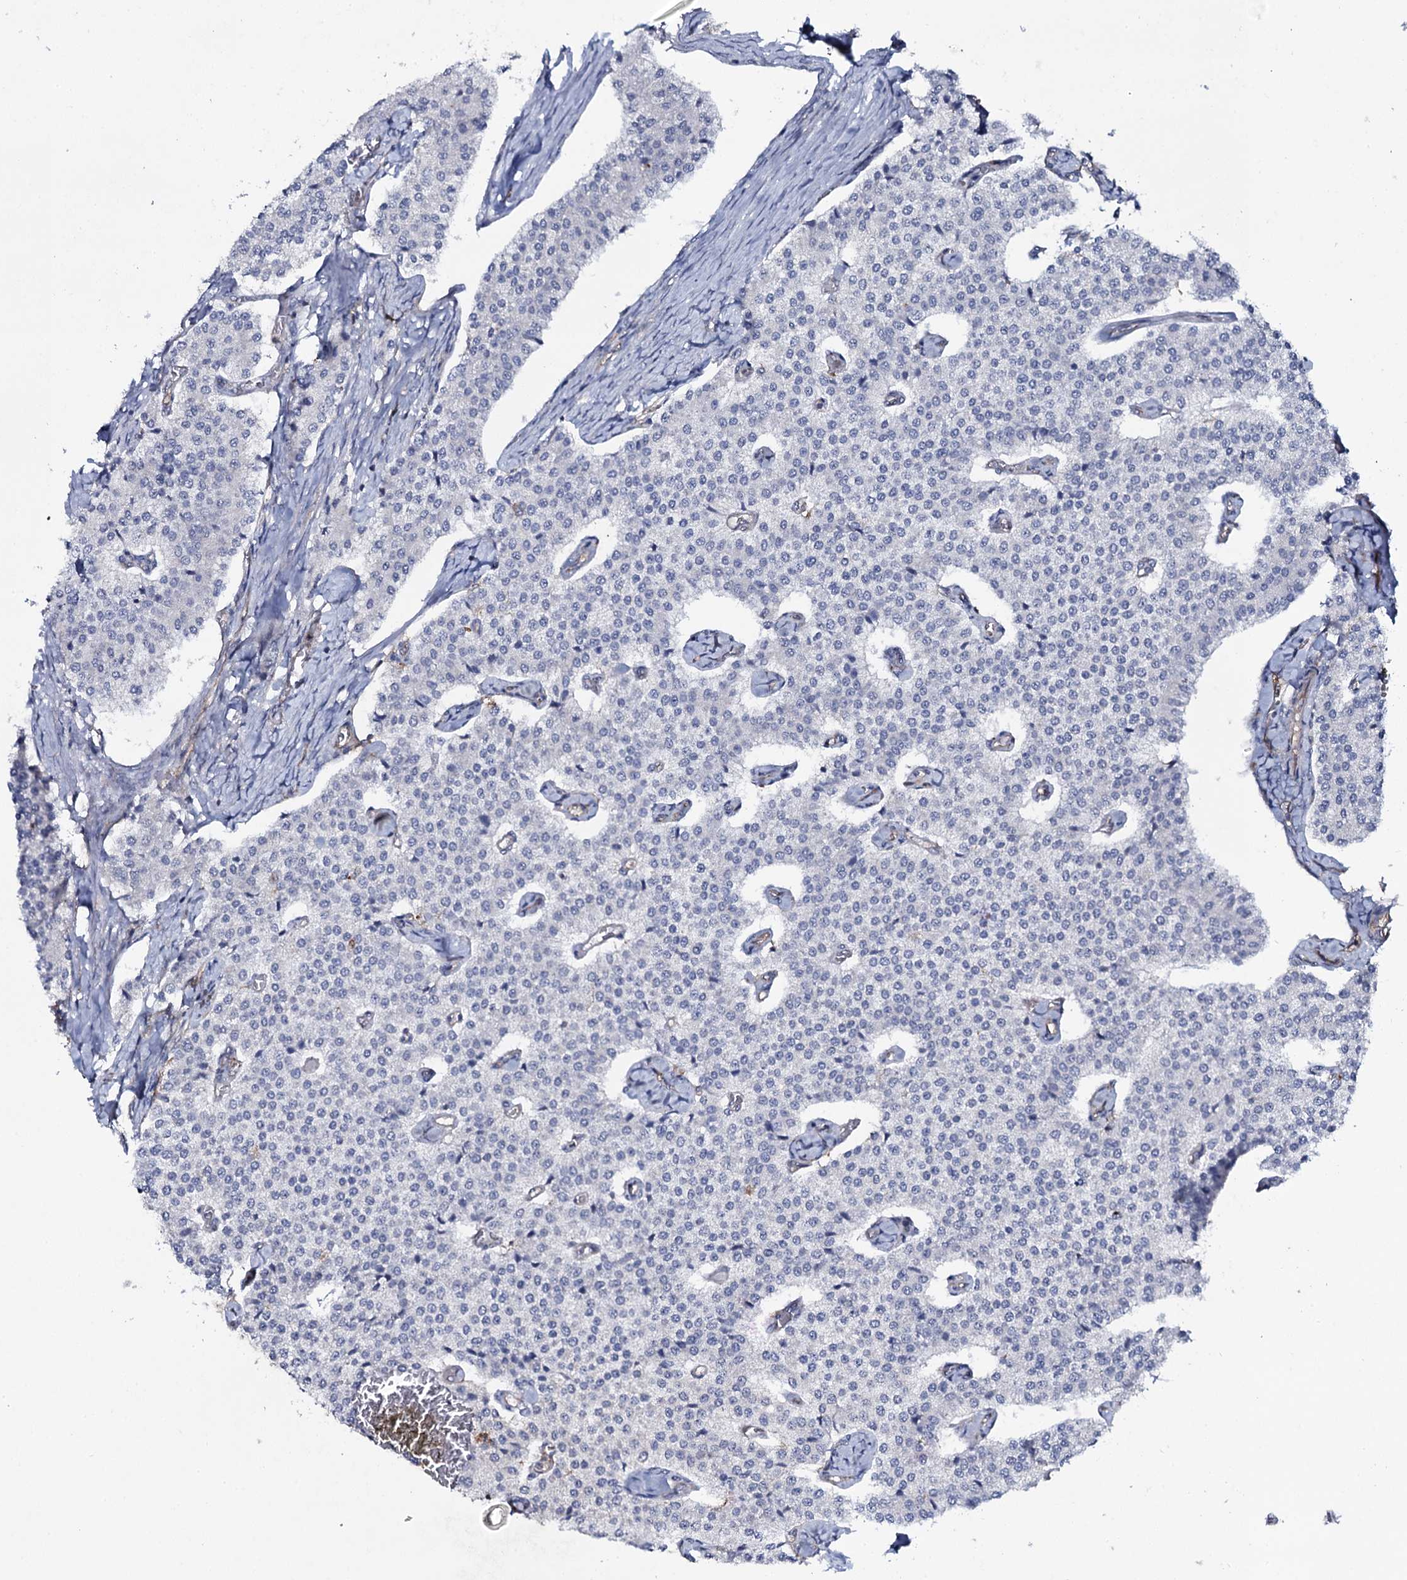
{"staining": {"intensity": "negative", "quantity": "none", "location": "none"}, "tissue": "carcinoid", "cell_type": "Tumor cells", "image_type": "cancer", "snomed": [{"axis": "morphology", "description": "Carcinoid, malignant, NOS"}, {"axis": "topography", "description": "Colon"}], "caption": "Tumor cells show no significant protein staining in malignant carcinoid. (Brightfield microscopy of DAB IHC at high magnification).", "gene": "SNAP23", "patient": {"sex": "female", "age": 52}}